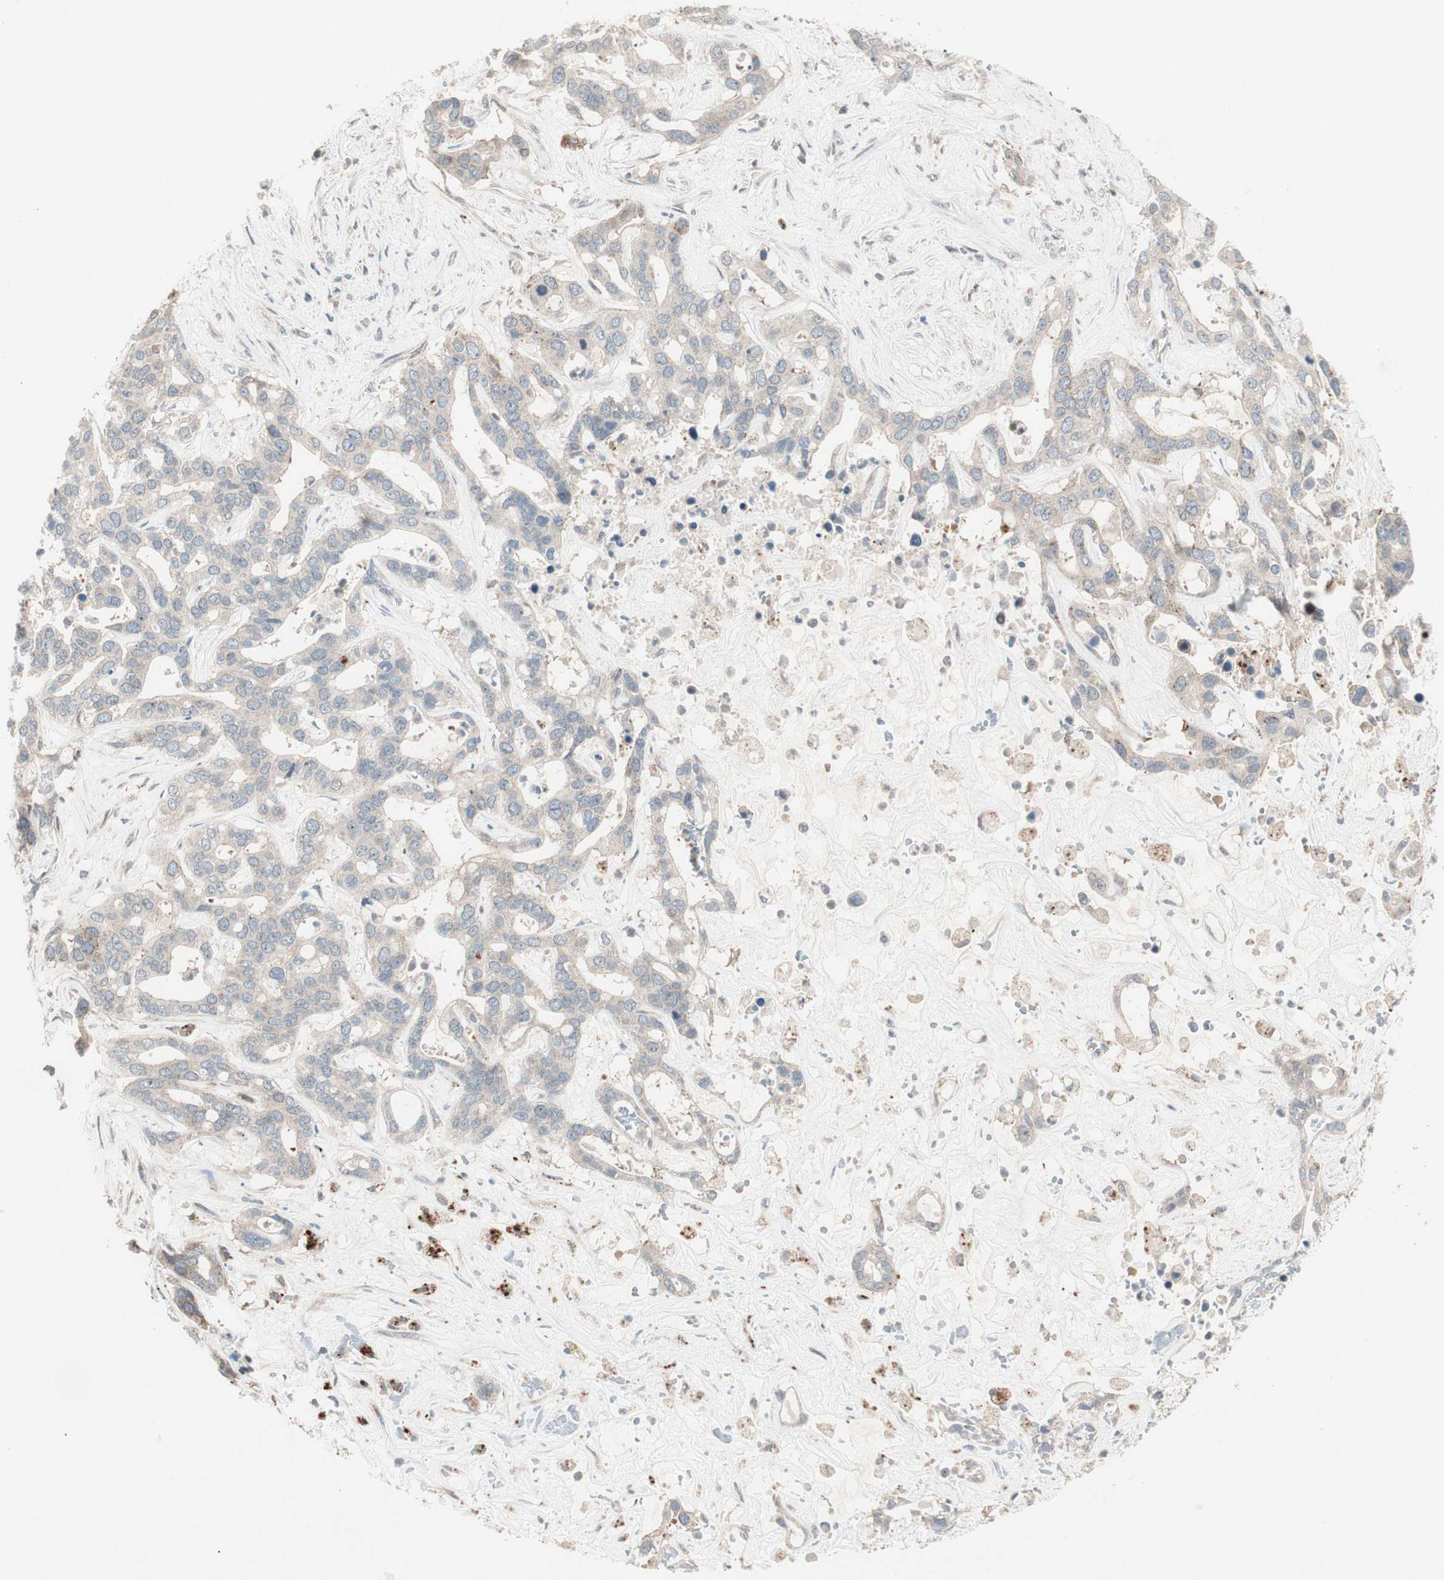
{"staining": {"intensity": "strong", "quantity": ">75%", "location": "cytoplasmic/membranous"}, "tissue": "liver cancer", "cell_type": "Tumor cells", "image_type": "cancer", "snomed": [{"axis": "morphology", "description": "Cholangiocarcinoma"}, {"axis": "topography", "description": "Liver"}], "caption": "IHC of human liver cancer (cholangiocarcinoma) shows high levels of strong cytoplasmic/membranous staining in about >75% of tumor cells. (brown staining indicates protein expression, while blue staining denotes nuclei).", "gene": "CCL14", "patient": {"sex": "female", "age": 65}}